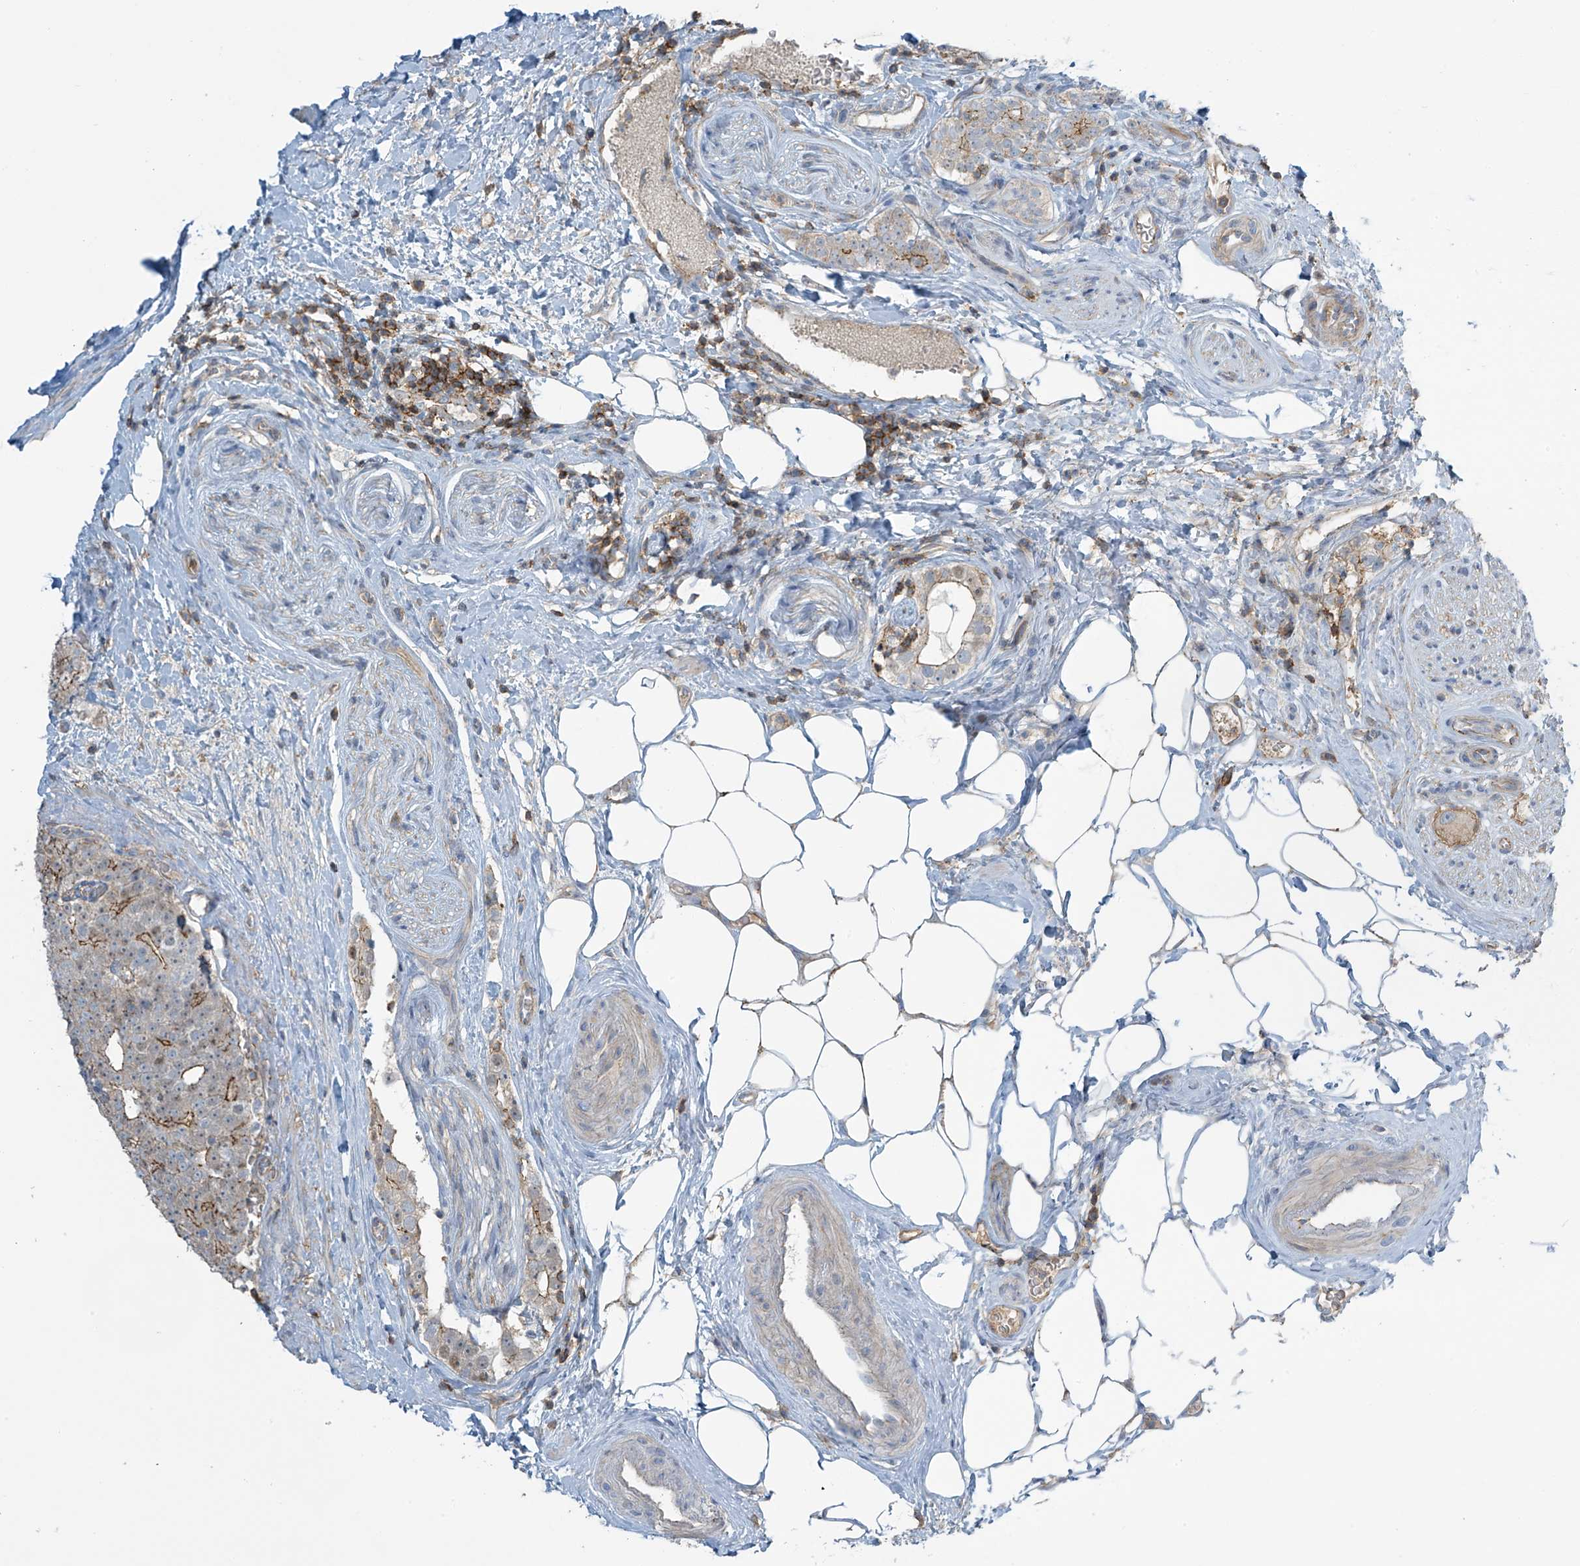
{"staining": {"intensity": "moderate", "quantity": ">75%", "location": "cytoplasmic/membranous"}, "tissue": "prostate cancer", "cell_type": "Tumor cells", "image_type": "cancer", "snomed": [{"axis": "morphology", "description": "Adenocarcinoma, High grade"}, {"axis": "topography", "description": "Prostate"}], "caption": "Tumor cells exhibit moderate cytoplasmic/membranous positivity in approximately >75% of cells in prostate cancer. The staining is performed using DAB brown chromogen to label protein expression. The nuclei are counter-stained blue using hematoxylin.", "gene": "SLC9A2", "patient": {"sex": "male", "age": 56}}